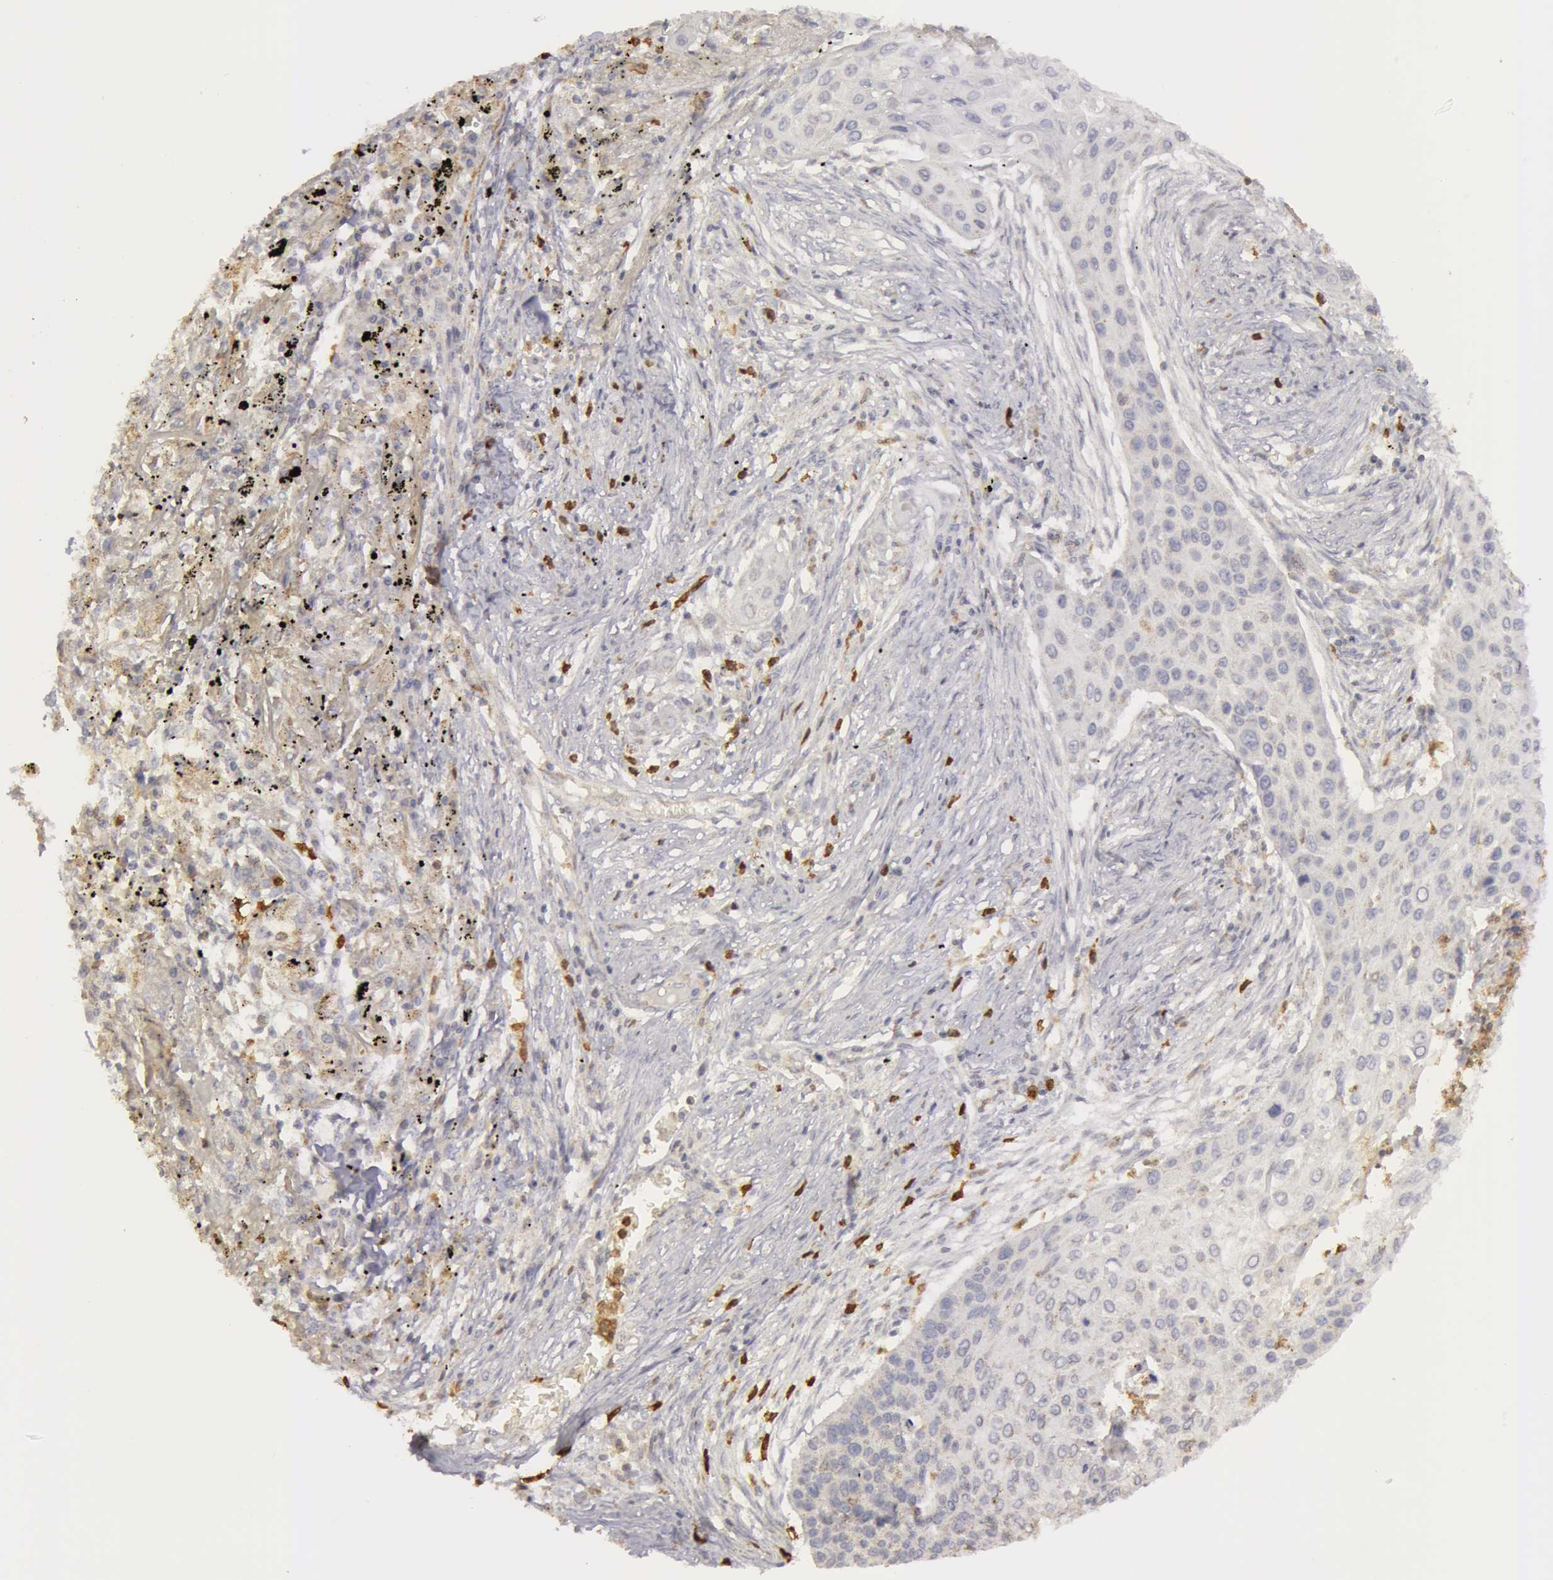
{"staining": {"intensity": "weak", "quantity": "25%-75%", "location": "cytoplasmic/membranous"}, "tissue": "lung cancer", "cell_type": "Tumor cells", "image_type": "cancer", "snomed": [{"axis": "morphology", "description": "Squamous cell carcinoma, NOS"}, {"axis": "topography", "description": "Lung"}], "caption": "Immunohistochemical staining of human lung cancer demonstrates low levels of weak cytoplasmic/membranous positivity in about 25%-75% of tumor cells.", "gene": "CAT", "patient": {"sex": "male", "age": 71}}